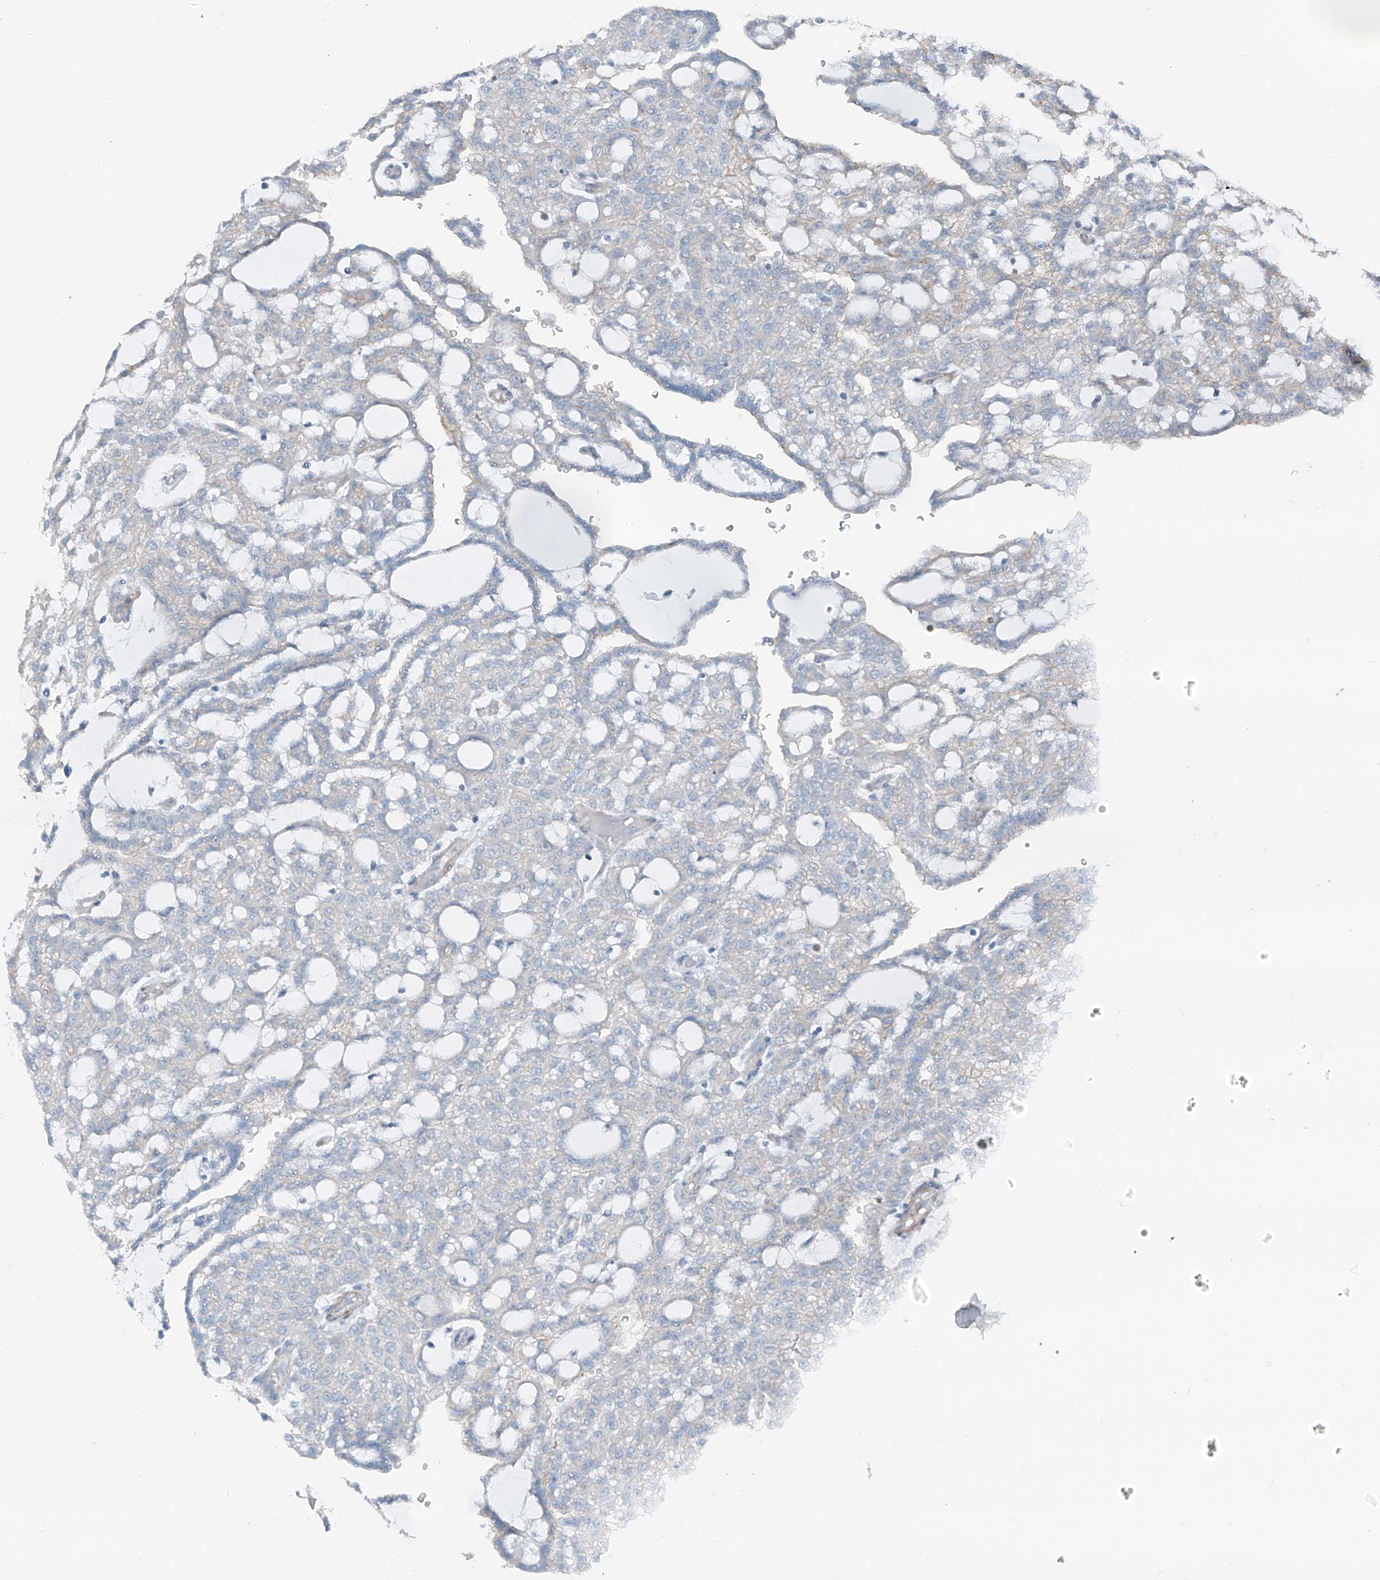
{"staining": {"intensity": "weak", "quantity": "<25%", "location": "cytoplasmic/membranous"}, "tissue": "renal cancer", "cell_type": "Tumor cells", "image_type": "cancer", "snomed": [{"axis": "morphology", "description": "Adenocarcinoma, NOS"}, {"axis": "topography", "description": "Kidney"}], "caption": "Tumor cells are negative for brown protein staining in renal cancer (adenocarcinoma). Nuclei are stained in blue.", "gene": "HSPB11", "patient": {"sex": "male", "age": 63}}